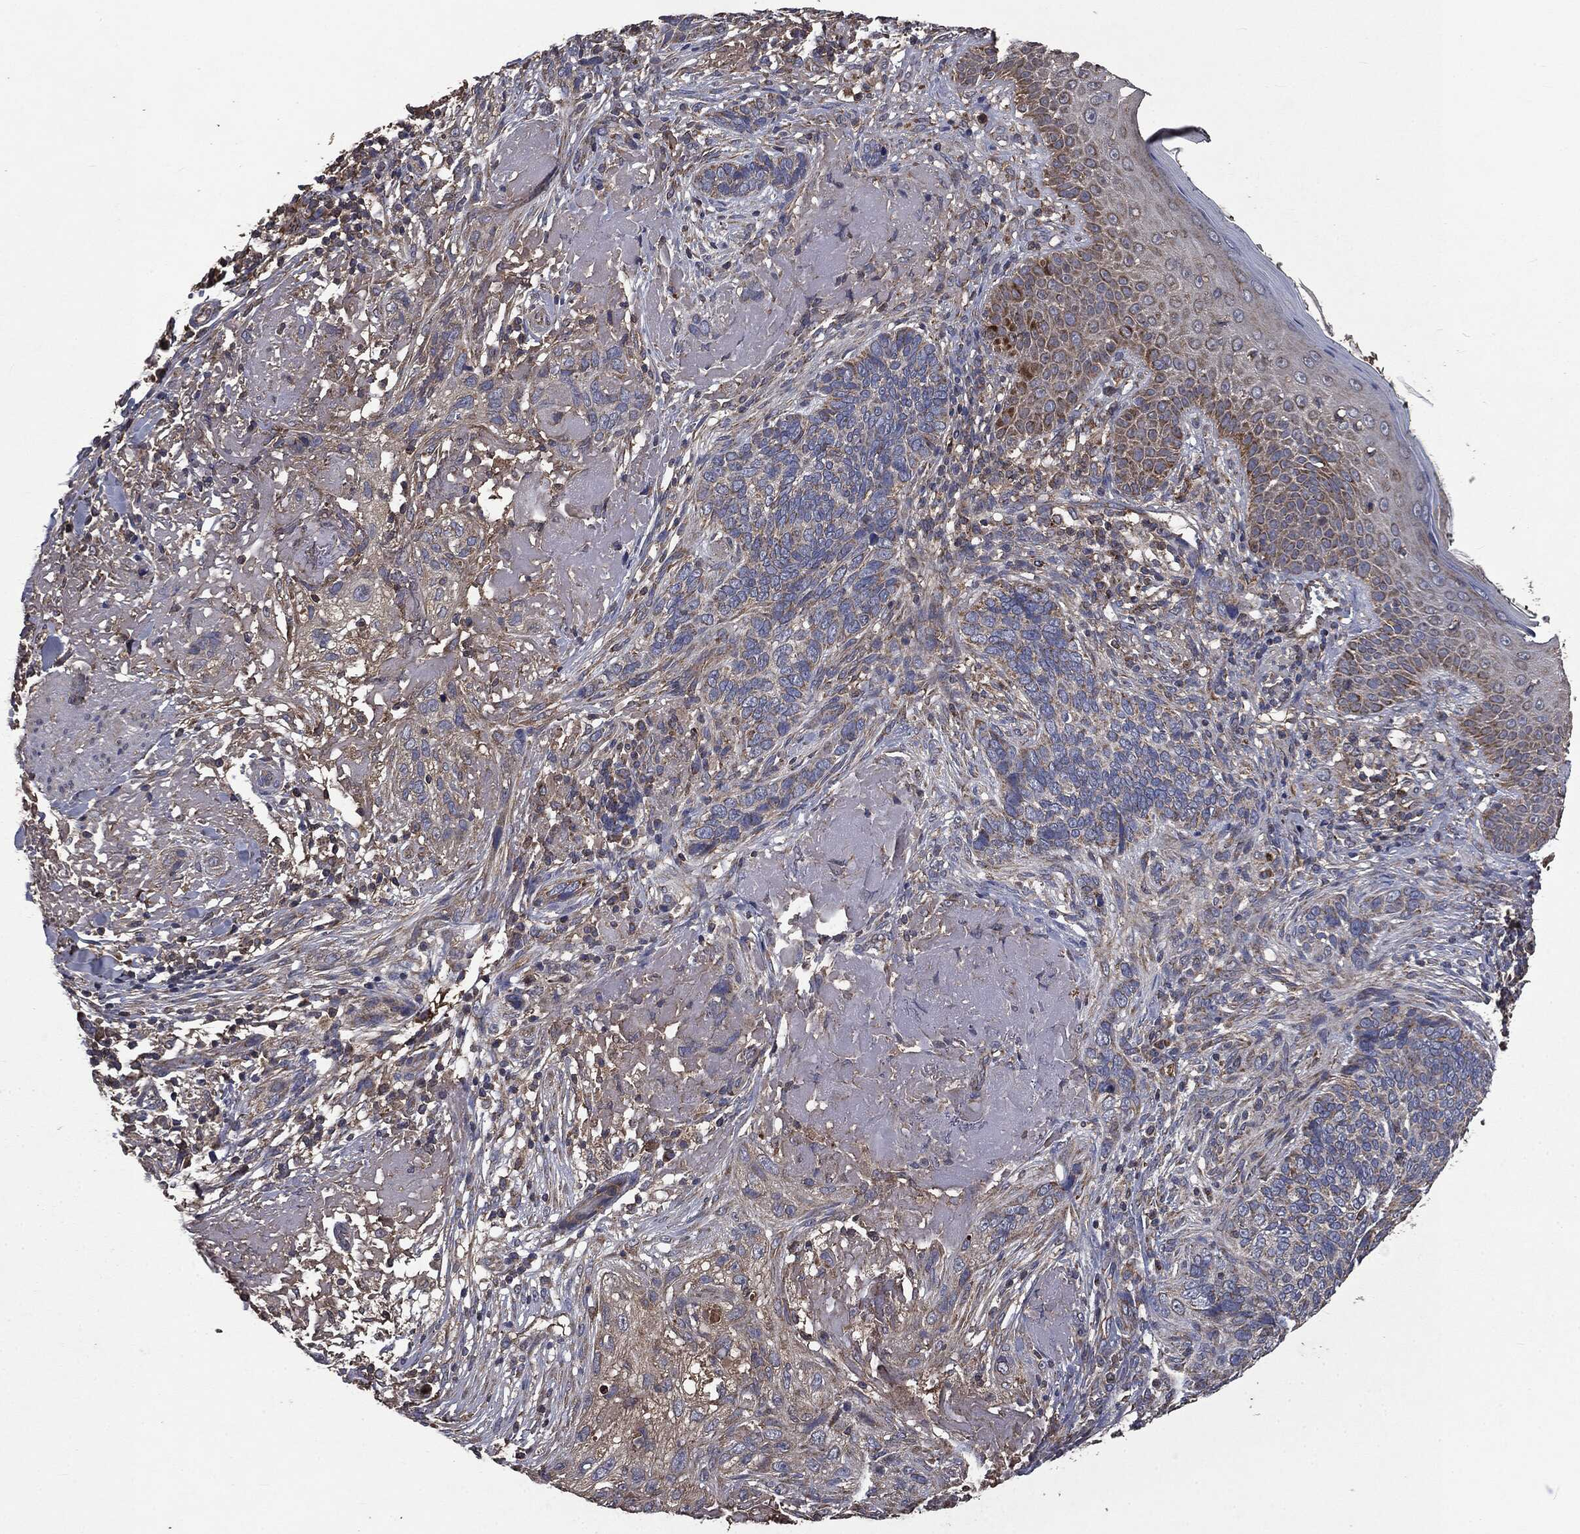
{"staining": {"intensity": "weak", "quantity": "<25%", "location": "cytoplasmic/membranous"}, "tissue": "skin cancer", "cell_type": "Tumor cells", "image_type": "cancer", "snomed": [{"axis": "morphology", "description": "Basal cell carcinoma"}, {"axis": "topography", "description": "Skin"}], "caption": "The image exhibits no staining of tumor cells in basal cell carcinoma (skin). (DAB immunohistochemistry visualized using brightfield microscopy, high magnification).", "gene": "MAPK6", "patient": {"sex": "male", "age": 91}}